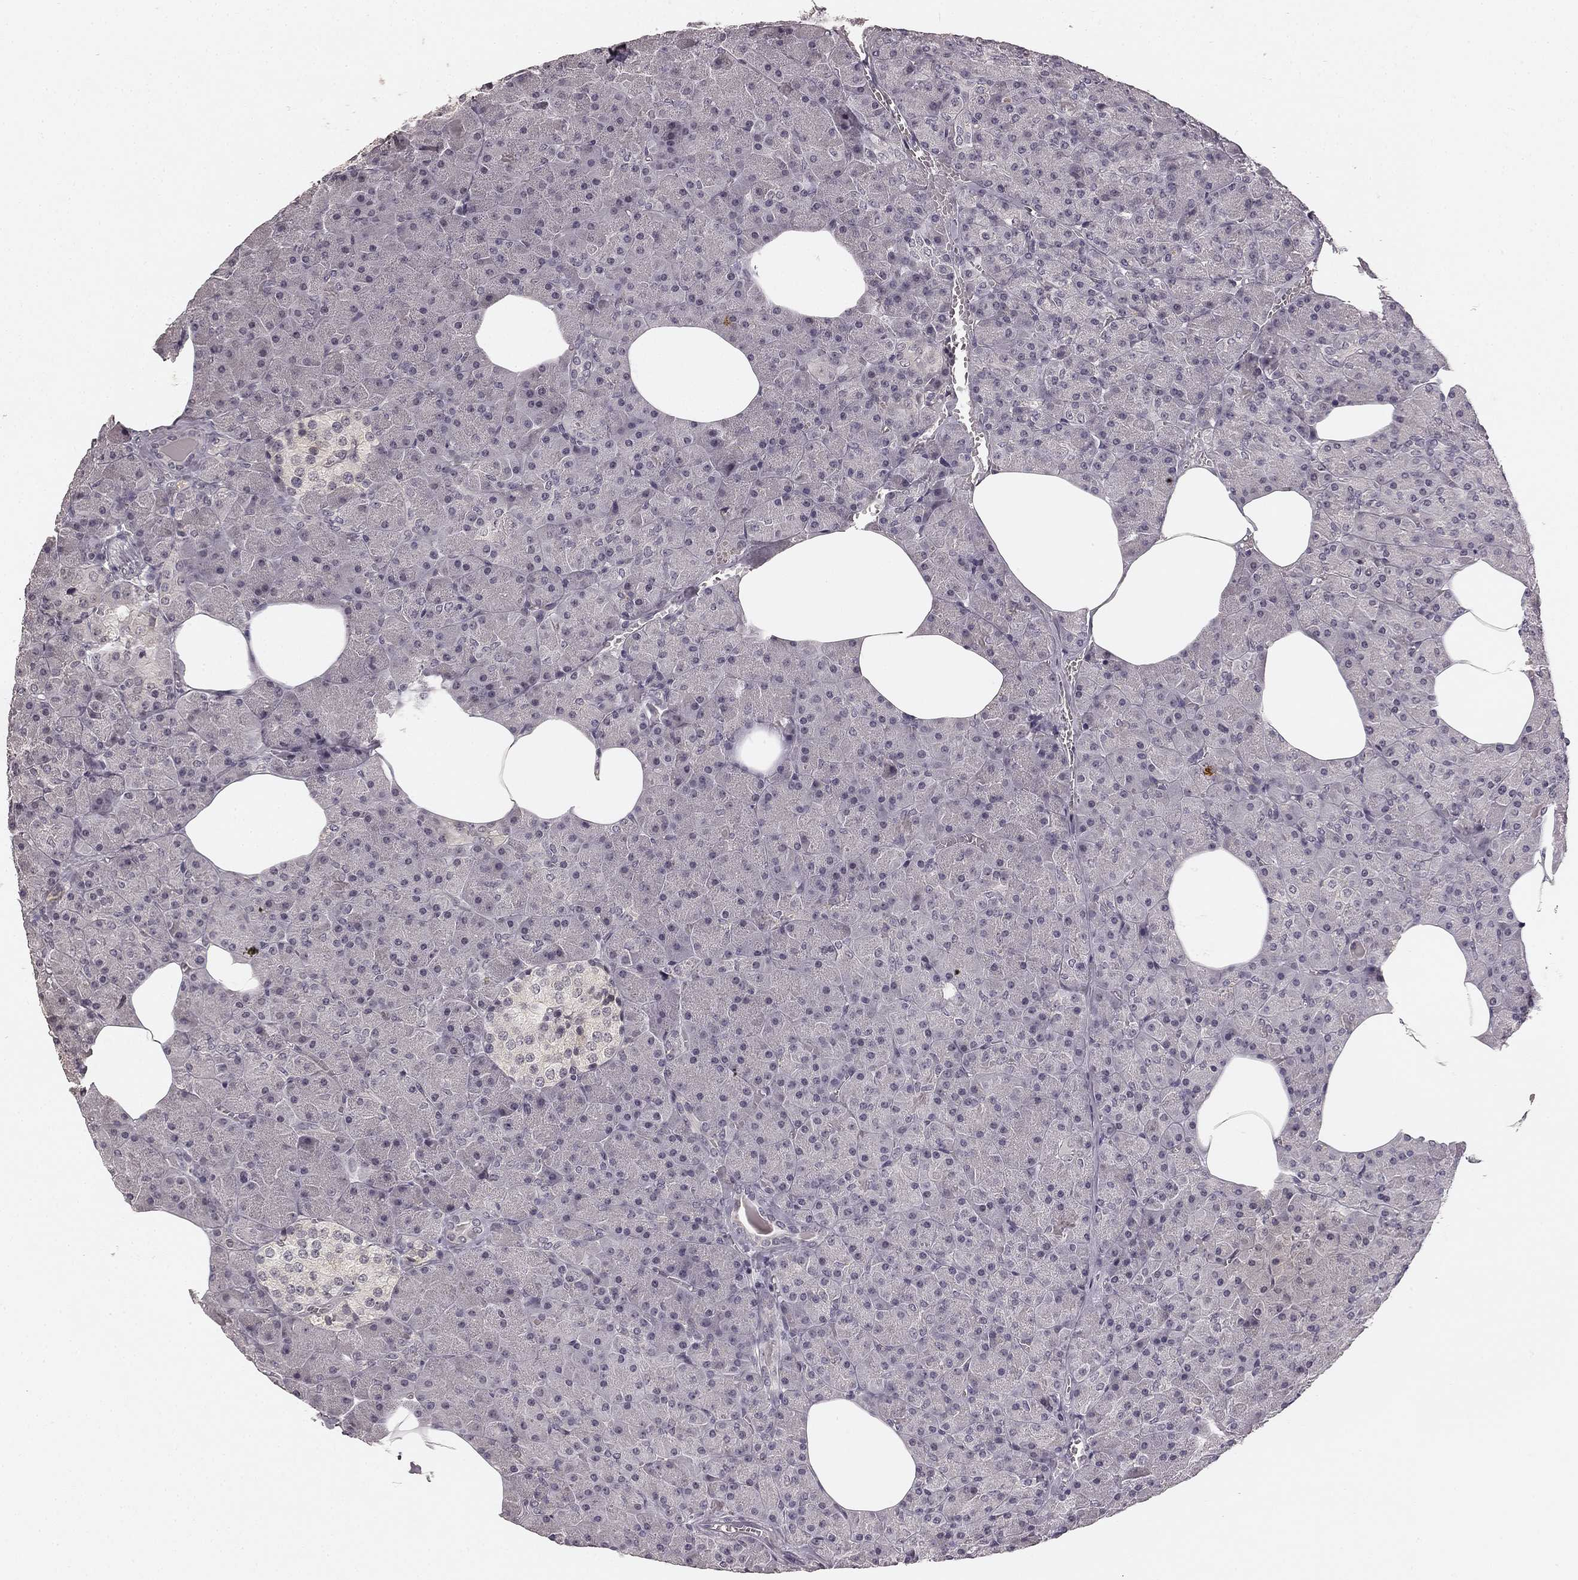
{"staining": {"intensity": "negative", "quantity": "none", "location": "none"}, "tissue": "pancreas", "cell_type": "Exocrine glandular cells", "image_type": "normal", "snomed": [{"axis": "morphology", "description": "Normal tissue, NOS"}, {"axis": "topography", "description": "Pancreas"}], "caption": "An image of human pancreas is negative for staining in exocrine glandular cells. The staining was performed using DAB to visualize the protein expression in brown, while the nuclei were stained in blue with hematoxylin (Magnification: 20x).", "gene": "HCN4", "patient": {"sex": "female", "age": 45}}